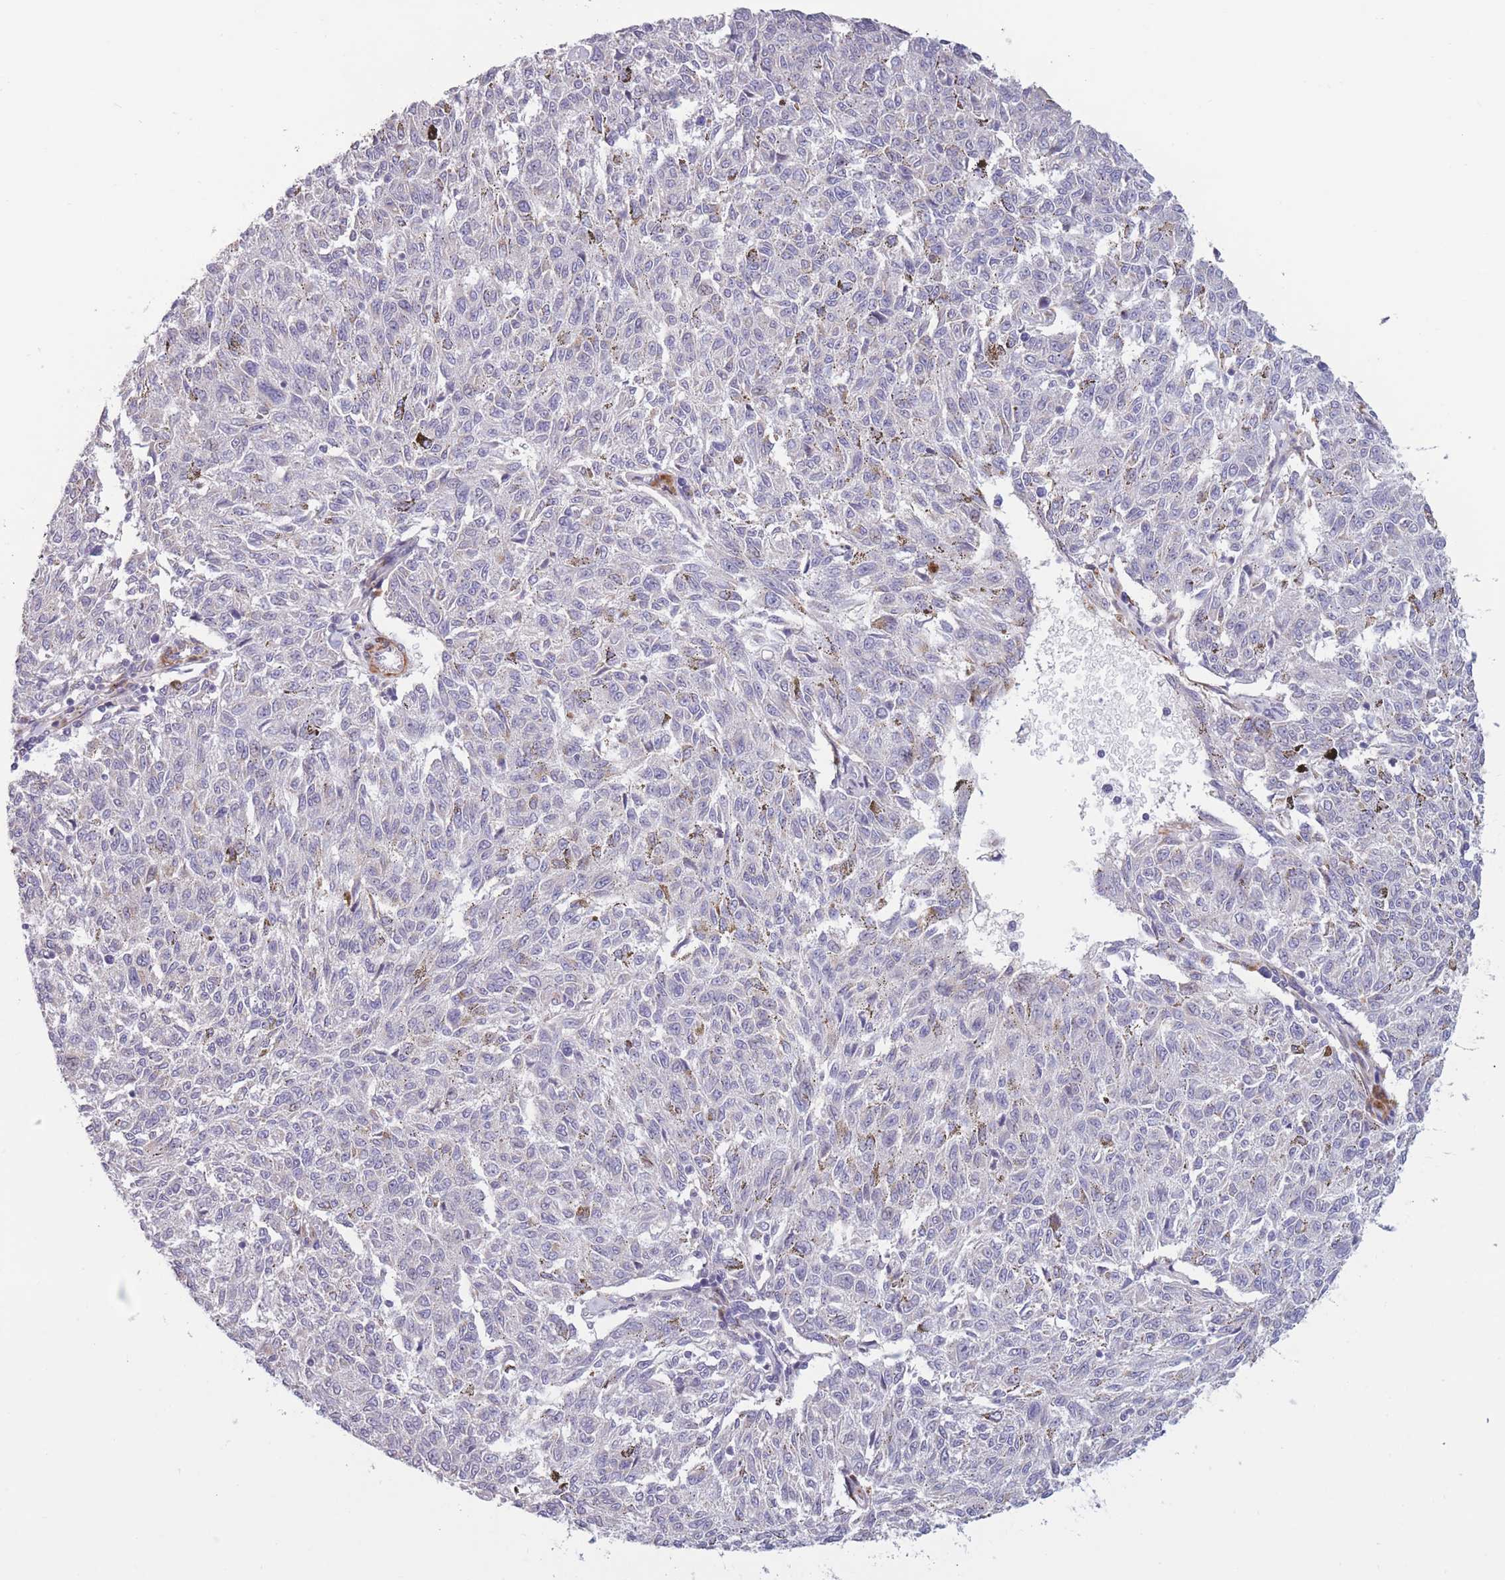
{"staining": {"intensity": "negative", "quantity": "none", "location": "none"}, "tissue": "melanoma", "cell_type": "Tumor cells", "image_type": "cancer", "snomed": [{"axis": "morphology", "description": "Malignant melanoma, NOS"}, {"axis": "topography", "description": "Skin"}], "caption": "Melanoma stained for a protein using IHC shows no staining tumor cells.", "gene": "CCNQ", "patient": {"sex": "female", "age": 72}}